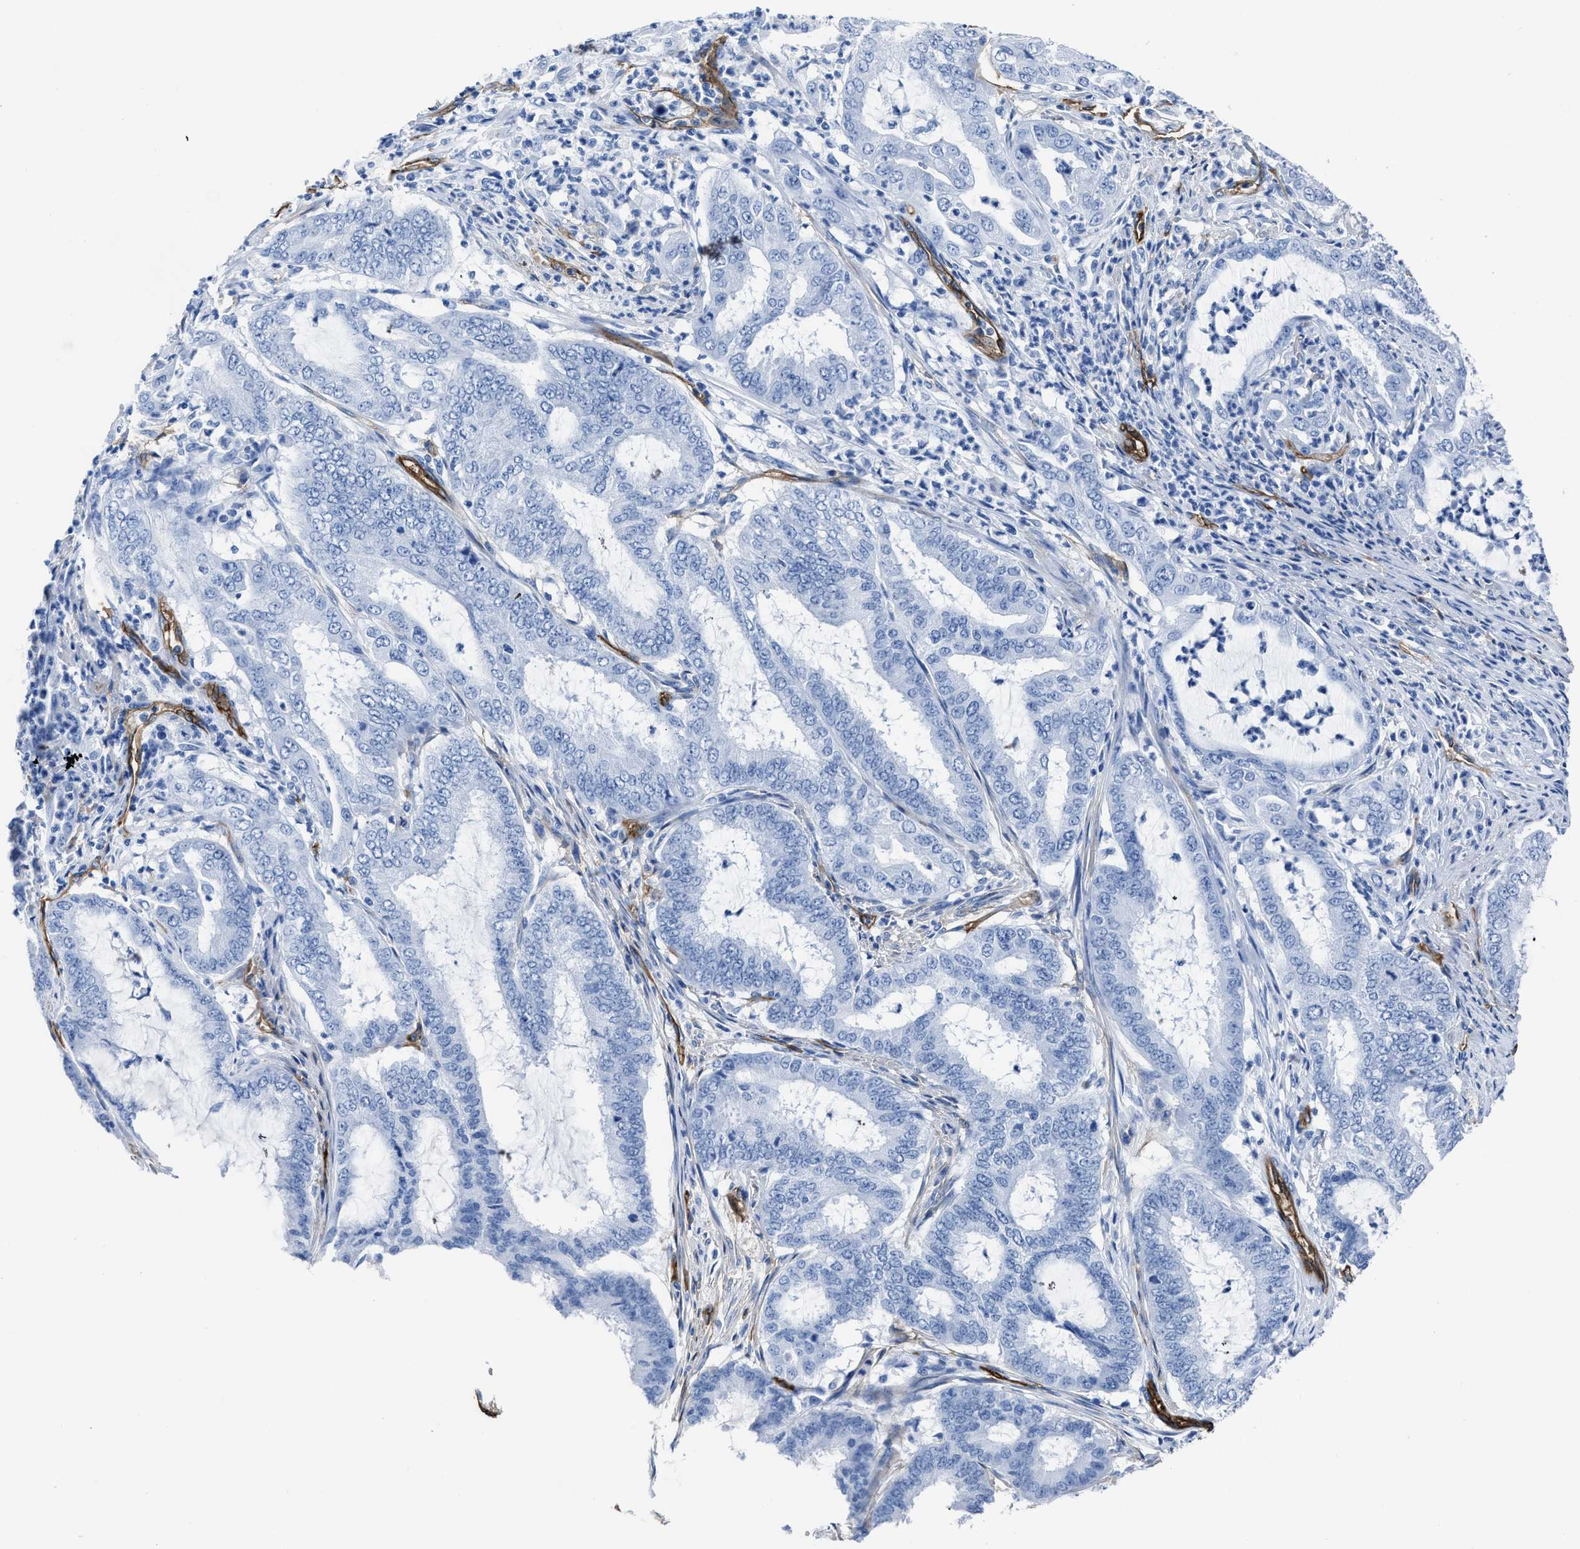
{"staining": {"intensity": "negative", "quantity": "none", "location": "none"}, "tissue": "endometrial cancer", "cell_type": "Tumor cells", "image_type": "cancer", "snomed": [{"axis": "morphology", "description": "Adenocarcinoma, NOS"}, {"axis": "topography", "description": "Endometrium"}], "caption": "This is an IHC photomicrograph of endometrial cancer (adenocarcinoma). There is no positivity in tumor cells.", "gene": "AQP1", "patient": {"sex": "female", "age": 51}}